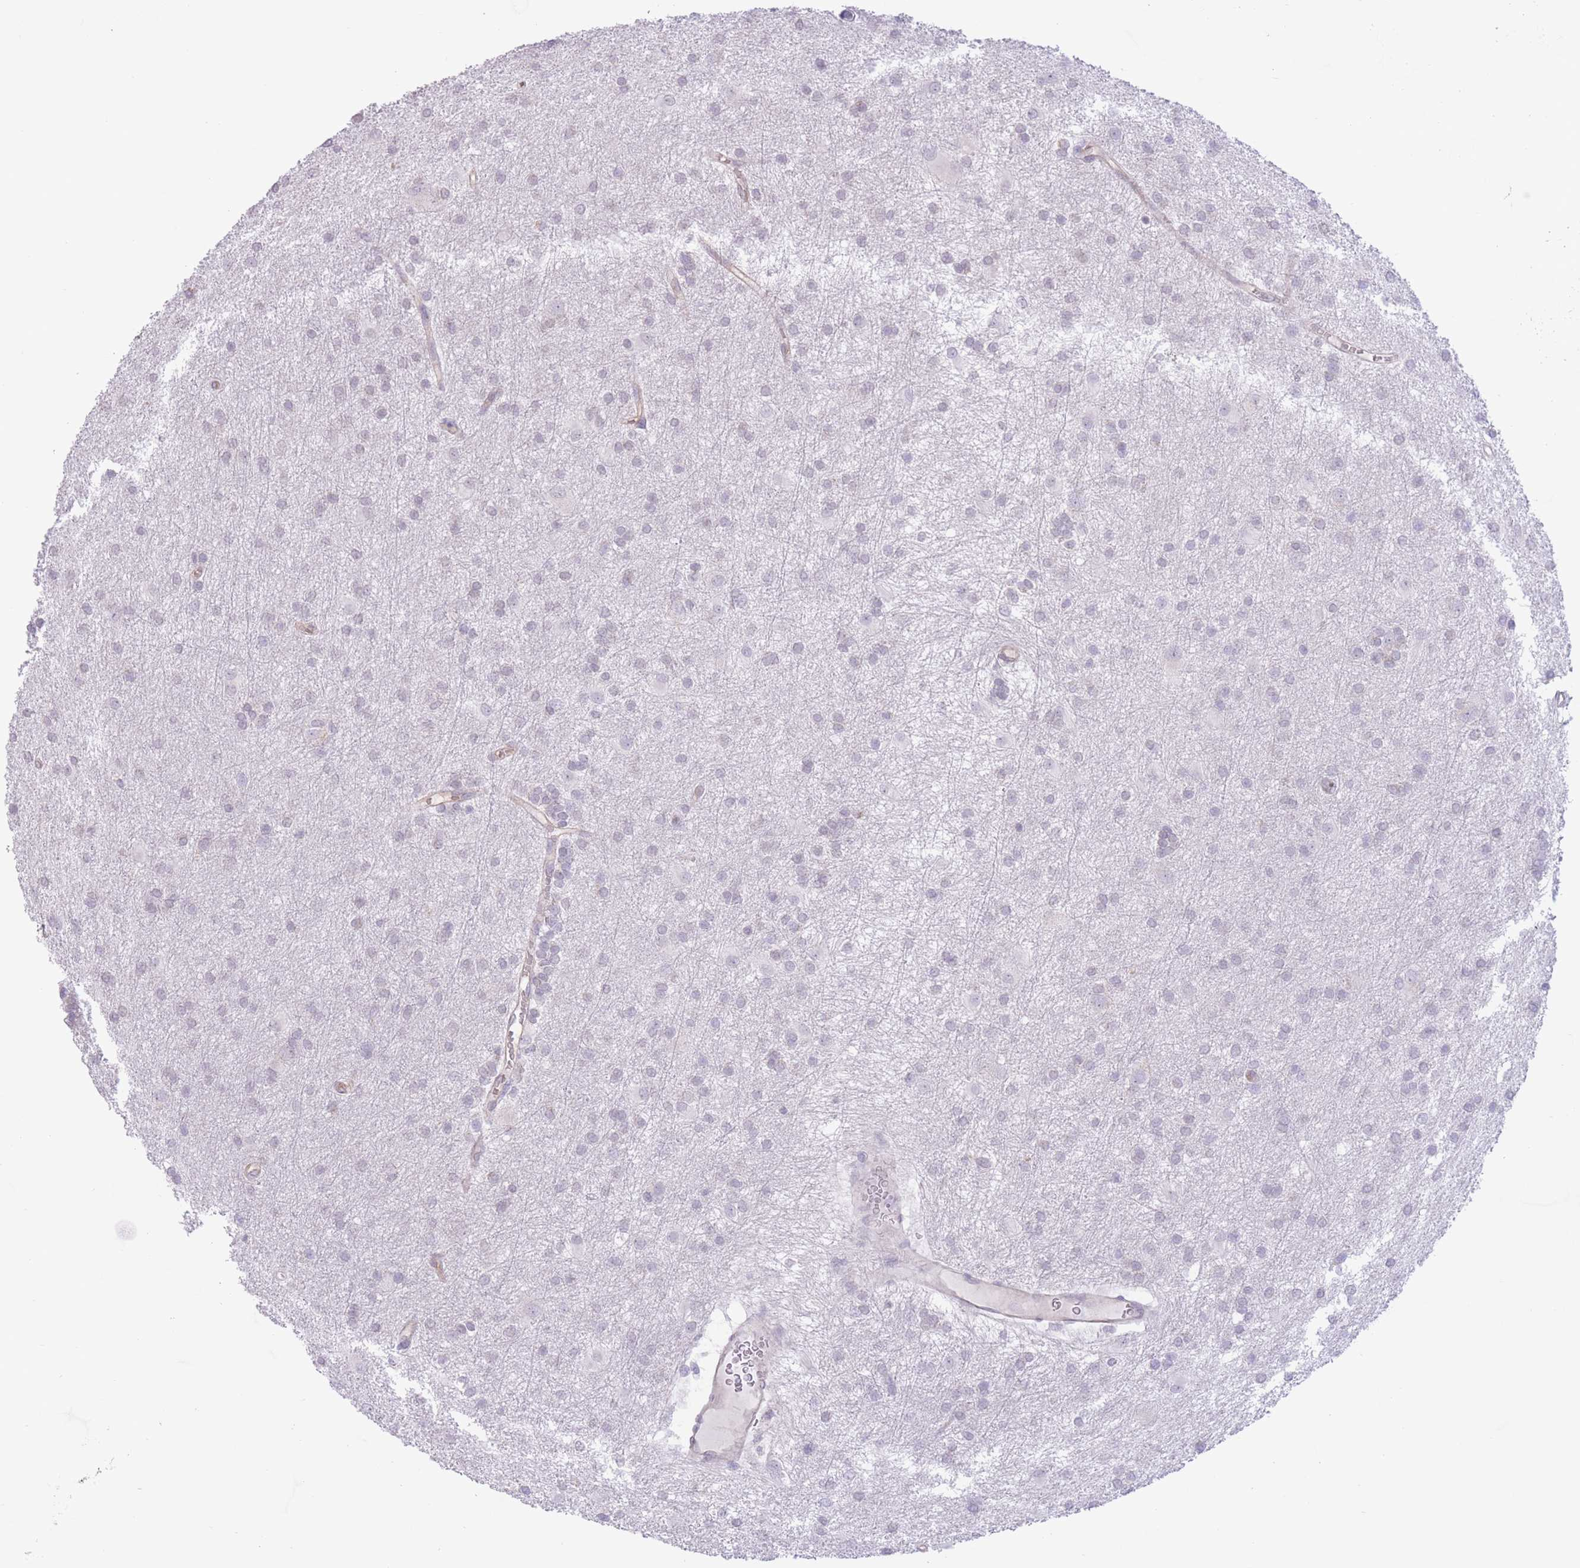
{"staining": {"intensity": "negative", "quantity": "none", "location": "none"}, "tissue": "glioma", "cell_type": "Tumor cells", "image_type": "cancer", "snomed": [{"axis": "morphology", "description": "Glioma, malignant, High grade"}, {"axis": "topography", "description": "Brain"}], "caption": "An image of human glioma is negative for staining in tumor cells. (DAB (3,3'-diaminobenzidine) immunohistochemistry, high magnification).", "gene": "MRPS31", "patient": {"sex": "female", "age": 50}}